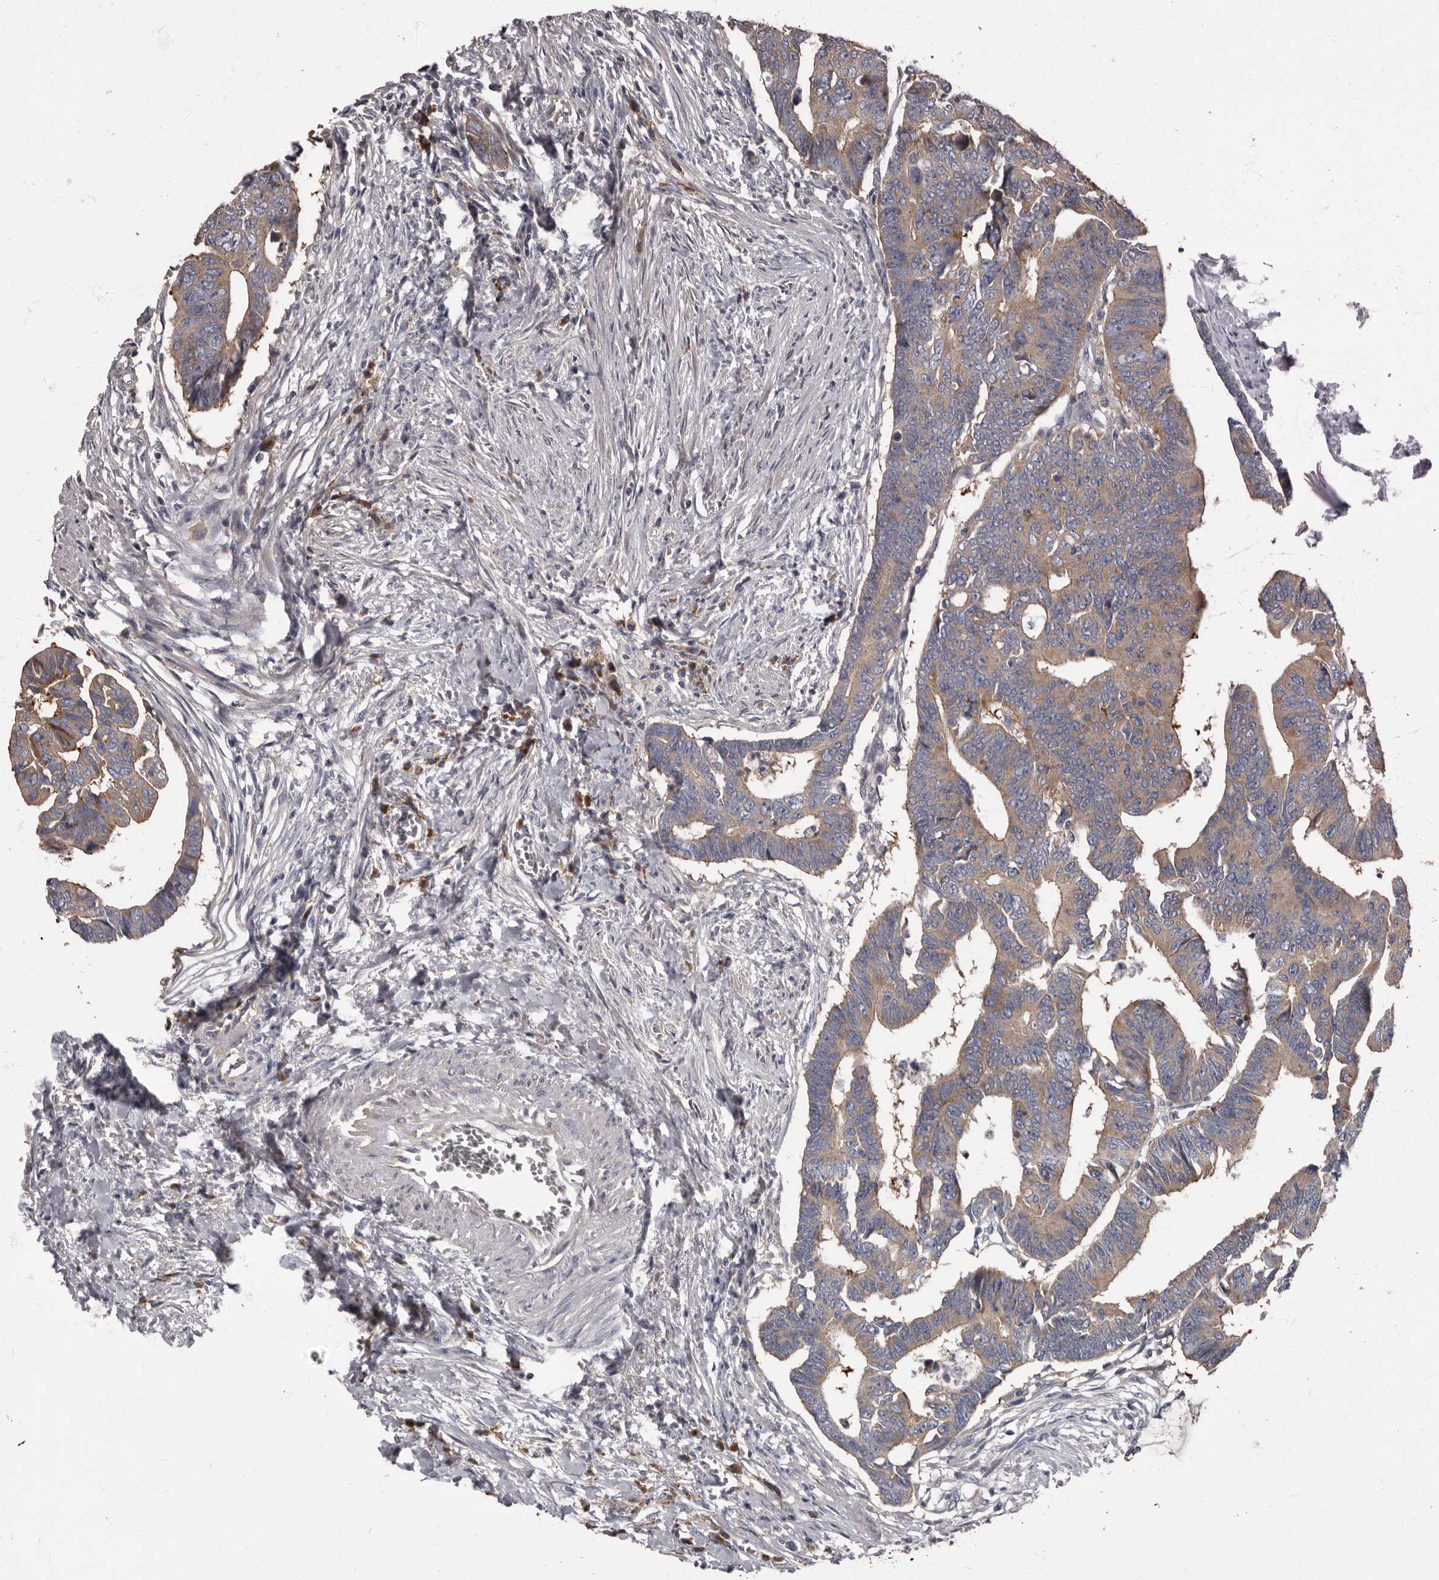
{"staining": {"intensity": "moderate", "quantity": ">75%", "location": "cytoplasmic/membranous"}, "tissue": "colorectal cancer", "cell_type": "Tumor cells", "image_type": "cancer", "snomed": [{"axis": "morphology", "description": "Adenocarcinoma, NOS"}, {"axis": "topography", "description": "Rectum"}], "caption": "Tumor cells reveal medium levels of moderate cytoplasmic/membranous staining in approximately >75% of cells in colorectal cancer (adenocarcinoma).", "gene": "TPD52L1", "patient": {"sex": "female", "age": 65}}